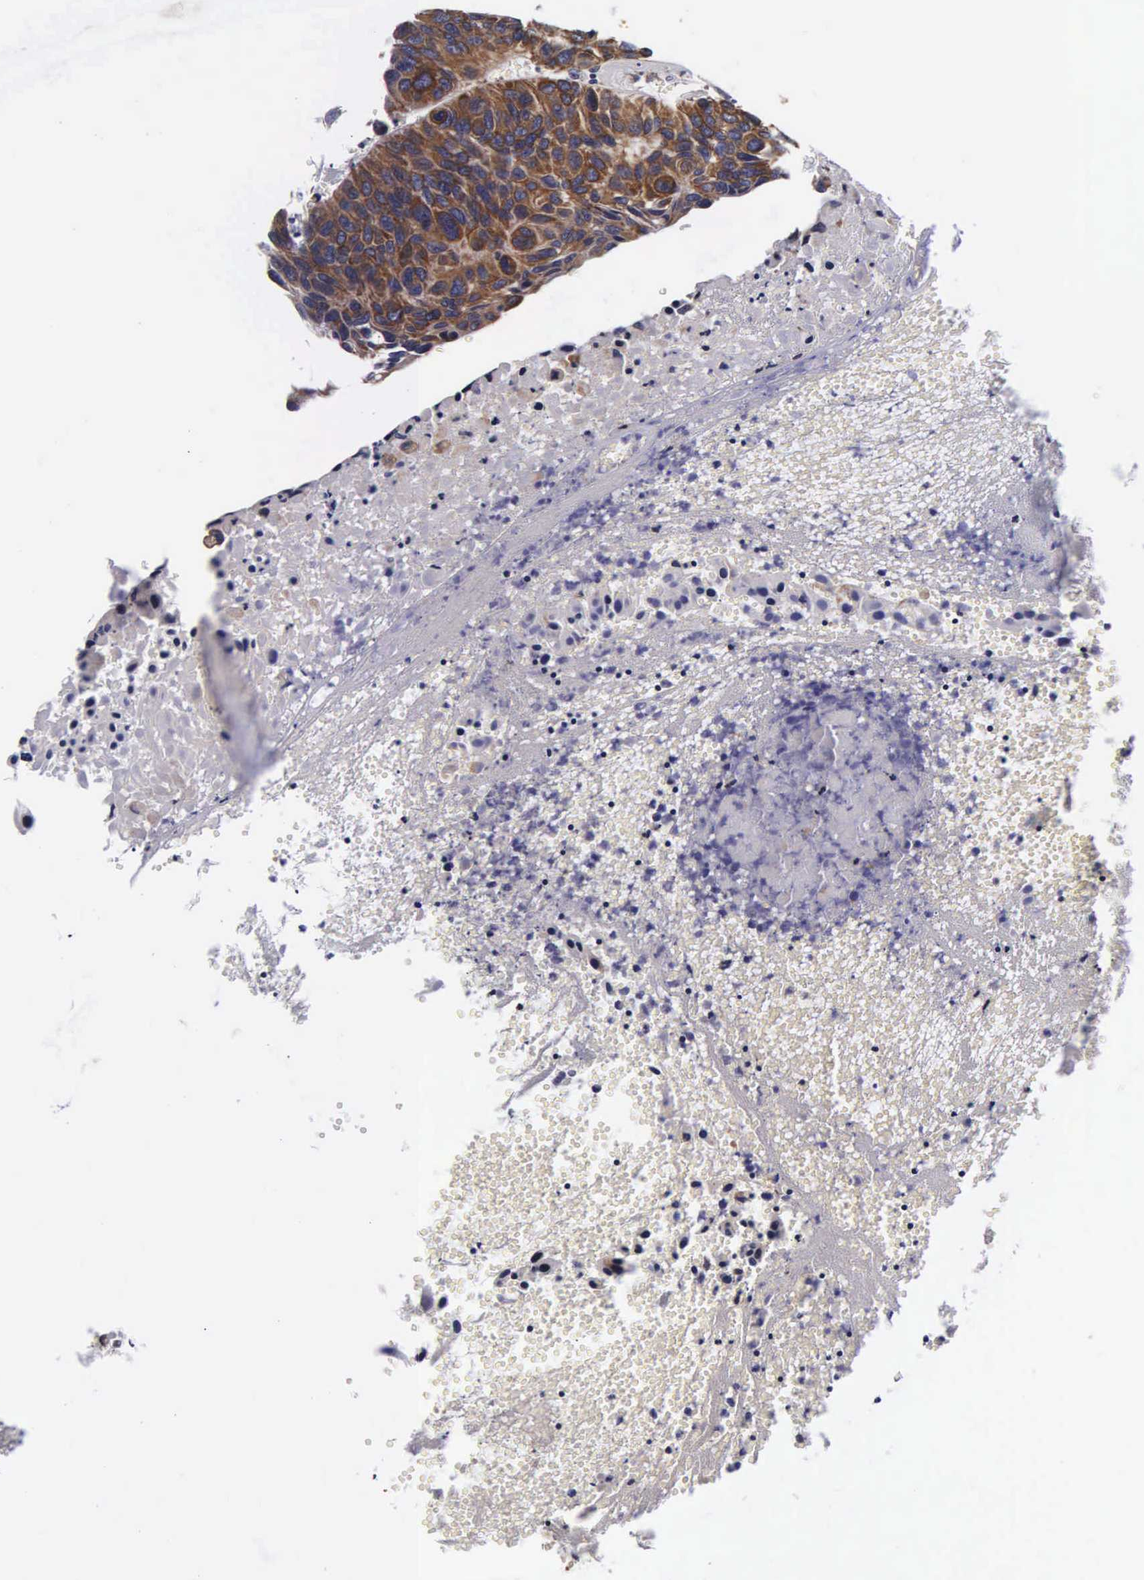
{"staining": {"intensity": "strong", "quantity": ">75%", "location": "cytoplasmic/membranous"}, "tissue": "urothelial cancer", "cell_type": "Tumor cells", "image_type": "cancer", "snomed": [{"axis": "morphology", "description": "Urothelial carcinoma, High grade"}, {"axis": "topography", "description": "Urinary bladder"}], "caption": "Approximately >75% of tumor cells in human urothelial carcinoma (high-grade) reveal strong cytoplasmic/membranous protein expression as visualized by brown immunohistochemical staining.", "gene": "PSMA3", "patient": {"sex": "male", "age": 66}}